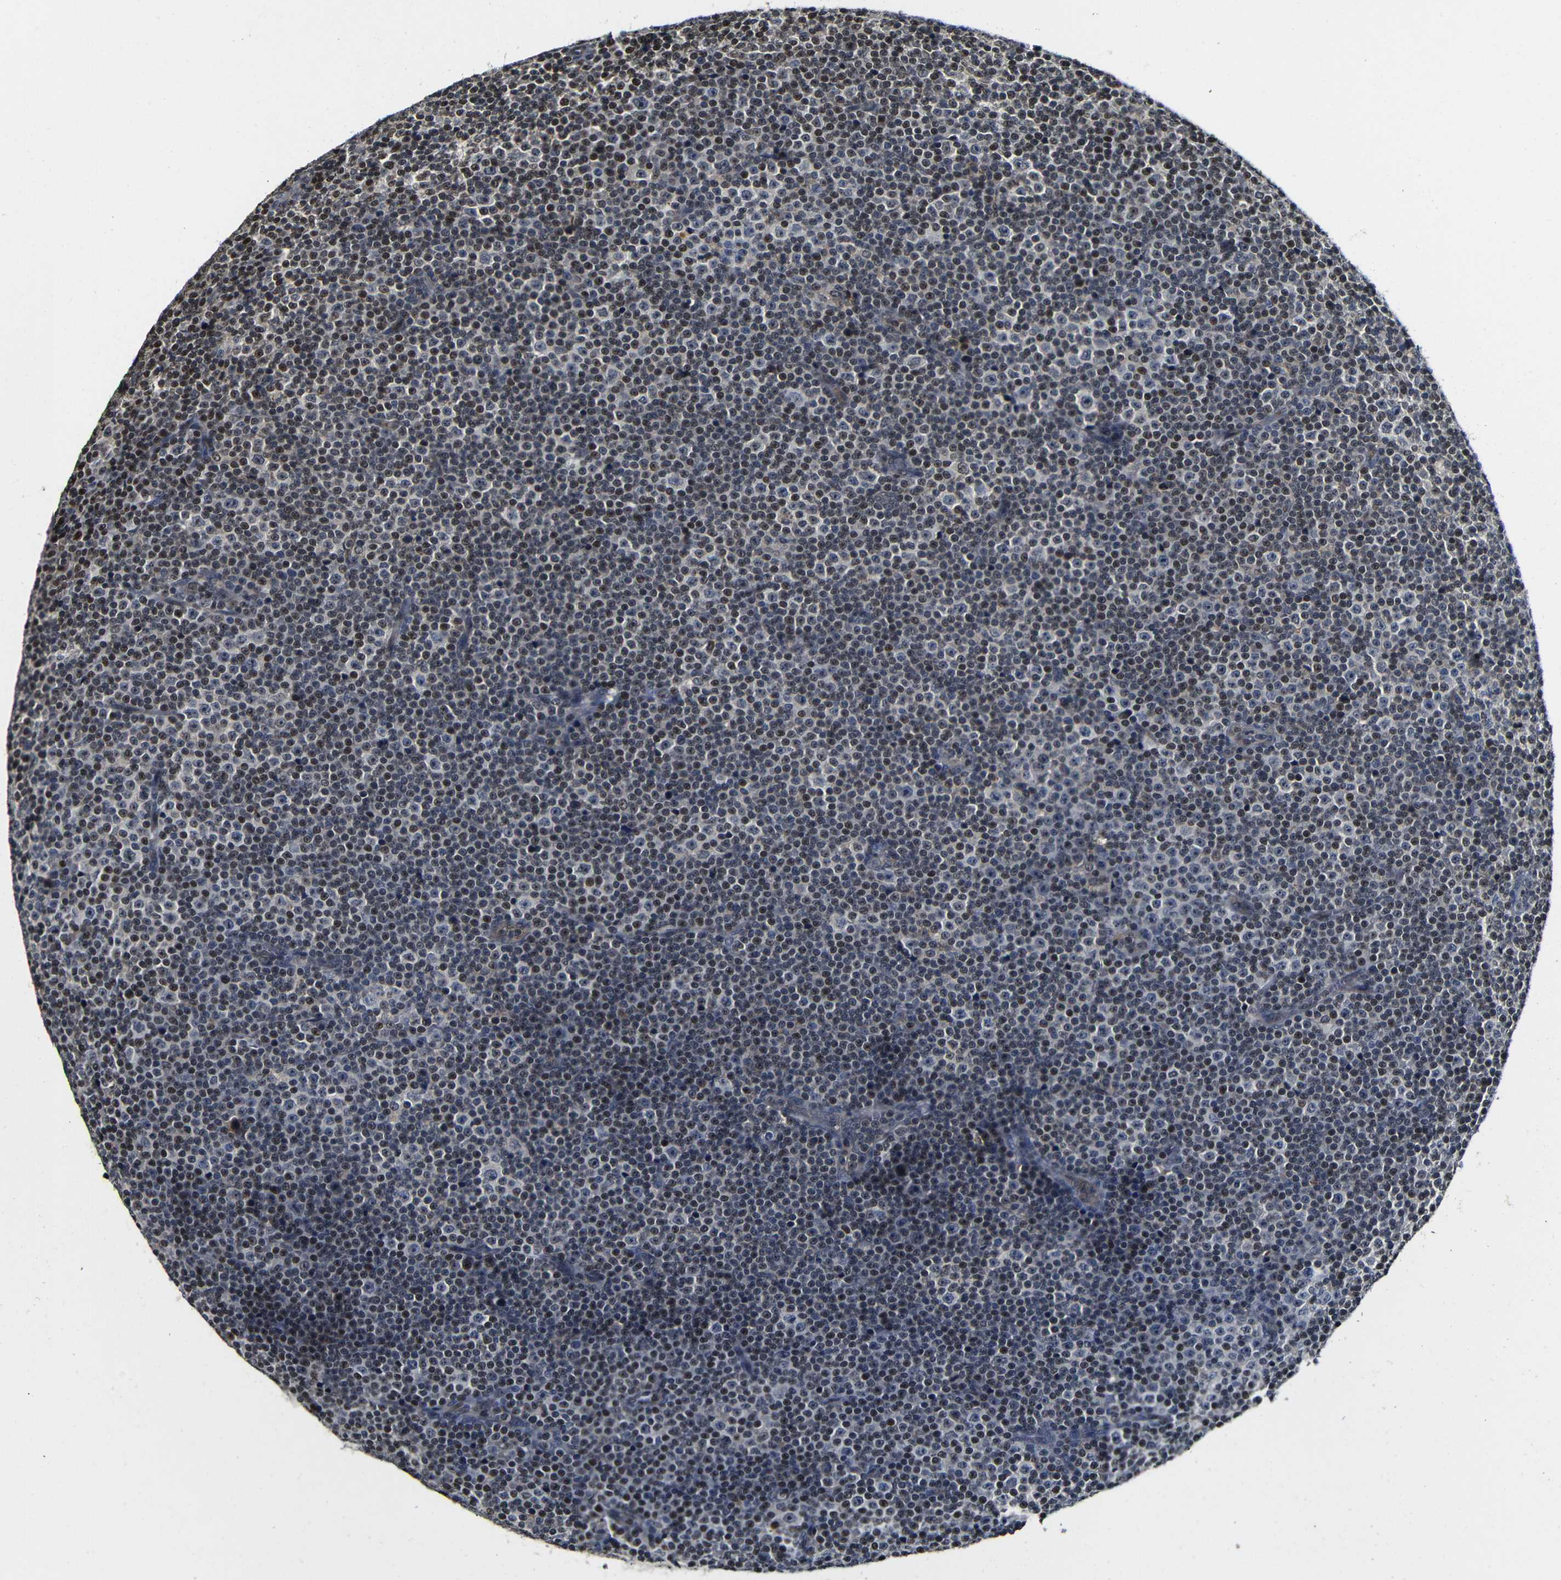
{"staining": {"intensity": "weak", "quantity": "<25%", "location": "nuclear"}, "tissue": "lymphoma", "cell_type": "Tumor cells", "image_type": "cancer", "snomed": [{"axis": "morphology", "description": "Malignant lymphoma, non-Hodgkin's type, Low grade"}, {"axis": "topography", "description": "Lymph node"}], "caption": "An immunohistochemistry (IHC) histopathology image of lymphoma is shown. There is no staining in tumor cells of lymphoma. The staining was performed using DAB (3,3'-diaminobenzidine) to visualize the protein expression in brown, while the nuclei were stained in blue with hematoxylin (Magnification: 20x).", "gene": "MYC", "patient": {"sex": "female", "age": 67}}